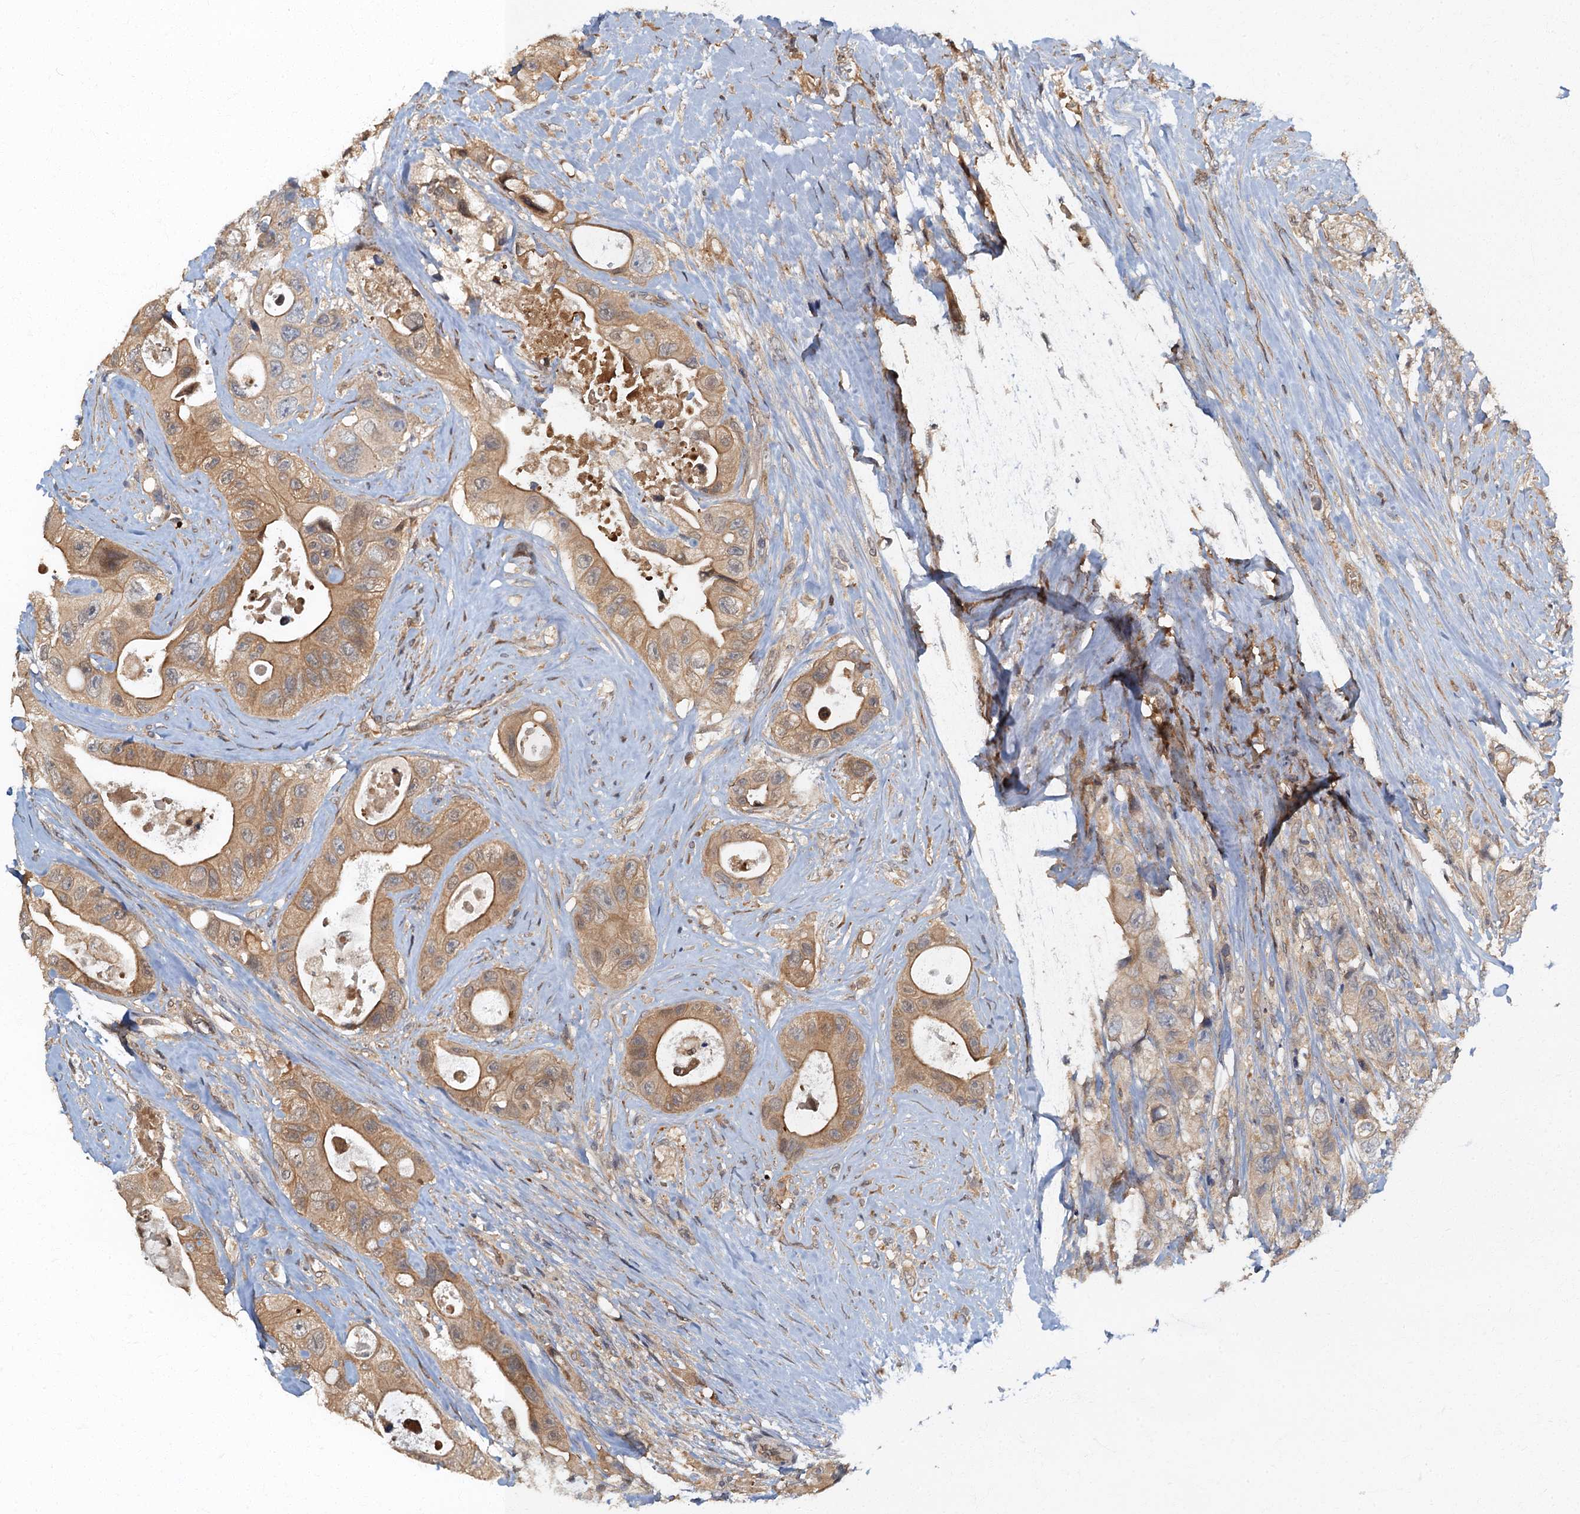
{"staining": {"intensity": "moderate", "quantity": "25%-75%", "location": "cytoplasmic/membranous"}, "tissue": "colorectal cancer", "cell_type": "Tumor cells", "image_type": "cancer", "snomed": [{"axis": "morphology", "description": "Adenocarcinoma, NOS"}, {"axis": "topography", "description": "Colon"}], "caption": "Protein staining exhibits moderate cytoplasmic/membranous expression in about 25%-75% of tumor cells in adenocarcinoma (colorectal). Nuclei are stained in blue.", "gene": "TBCK", "patient": {"sex": "female", "age": 46}}